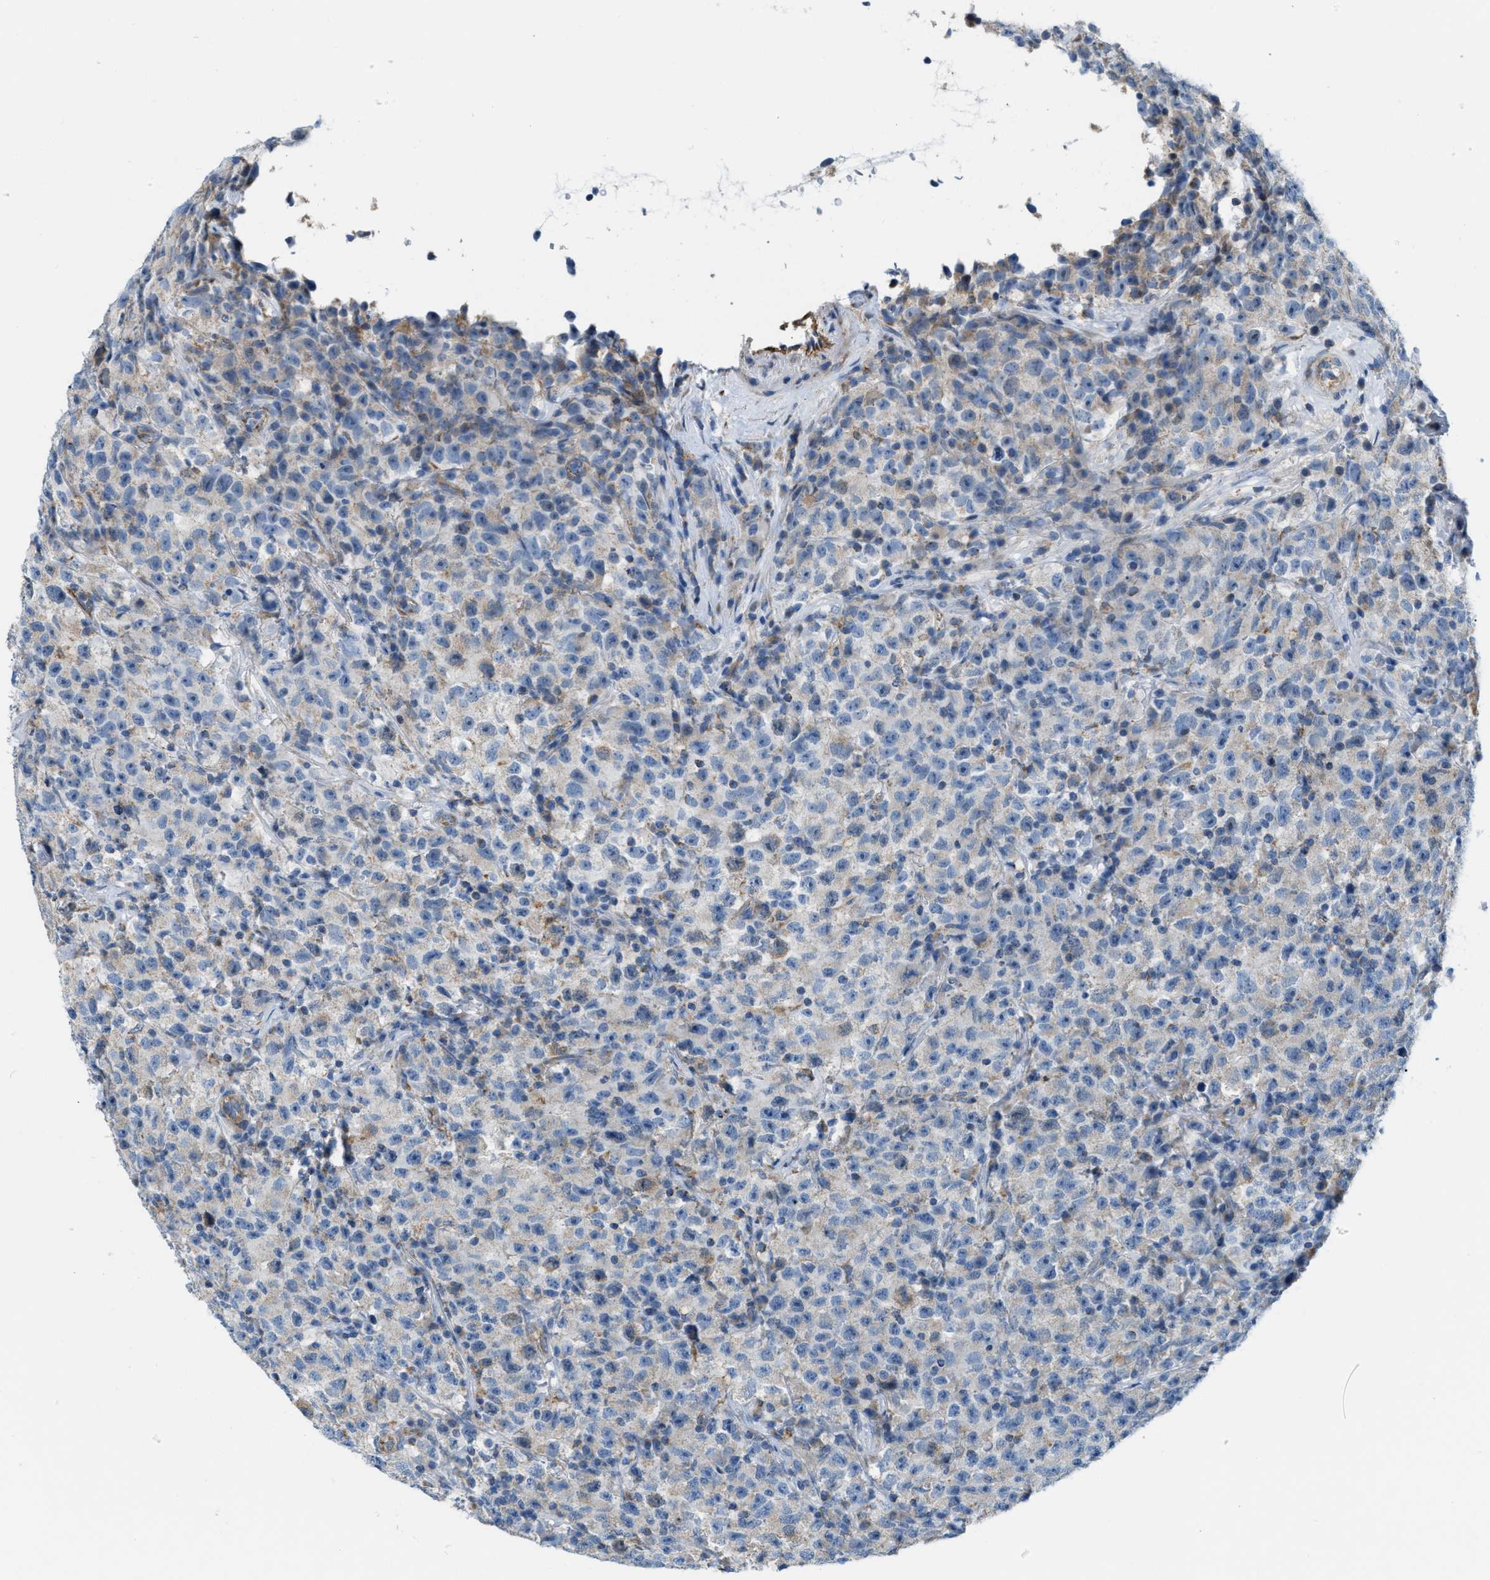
{"staining": {"intensity": "weak", "quantity": "<25%", "location": "cytoplasmic/membranous"}, "tissue": "testis cancer", "cell_type": "Tumor cells", "image_type": "cancer", "snomed": [{"axis": "morphology", "description": "Seminoma, NOS"}, {"axis": "topography", "description": "Testis"}], "caption": "A photomicrograph of seminoma (testis) stained for a protein displays no brown staining in tumor cells. Brightfield microscopy of immunohistochemistry (IHC) stained with DAB (brown) and hematoxylin (blue), captured at high magnification.", "gene": "JADE1", "patient": {"sex": "male", "age": 22}}